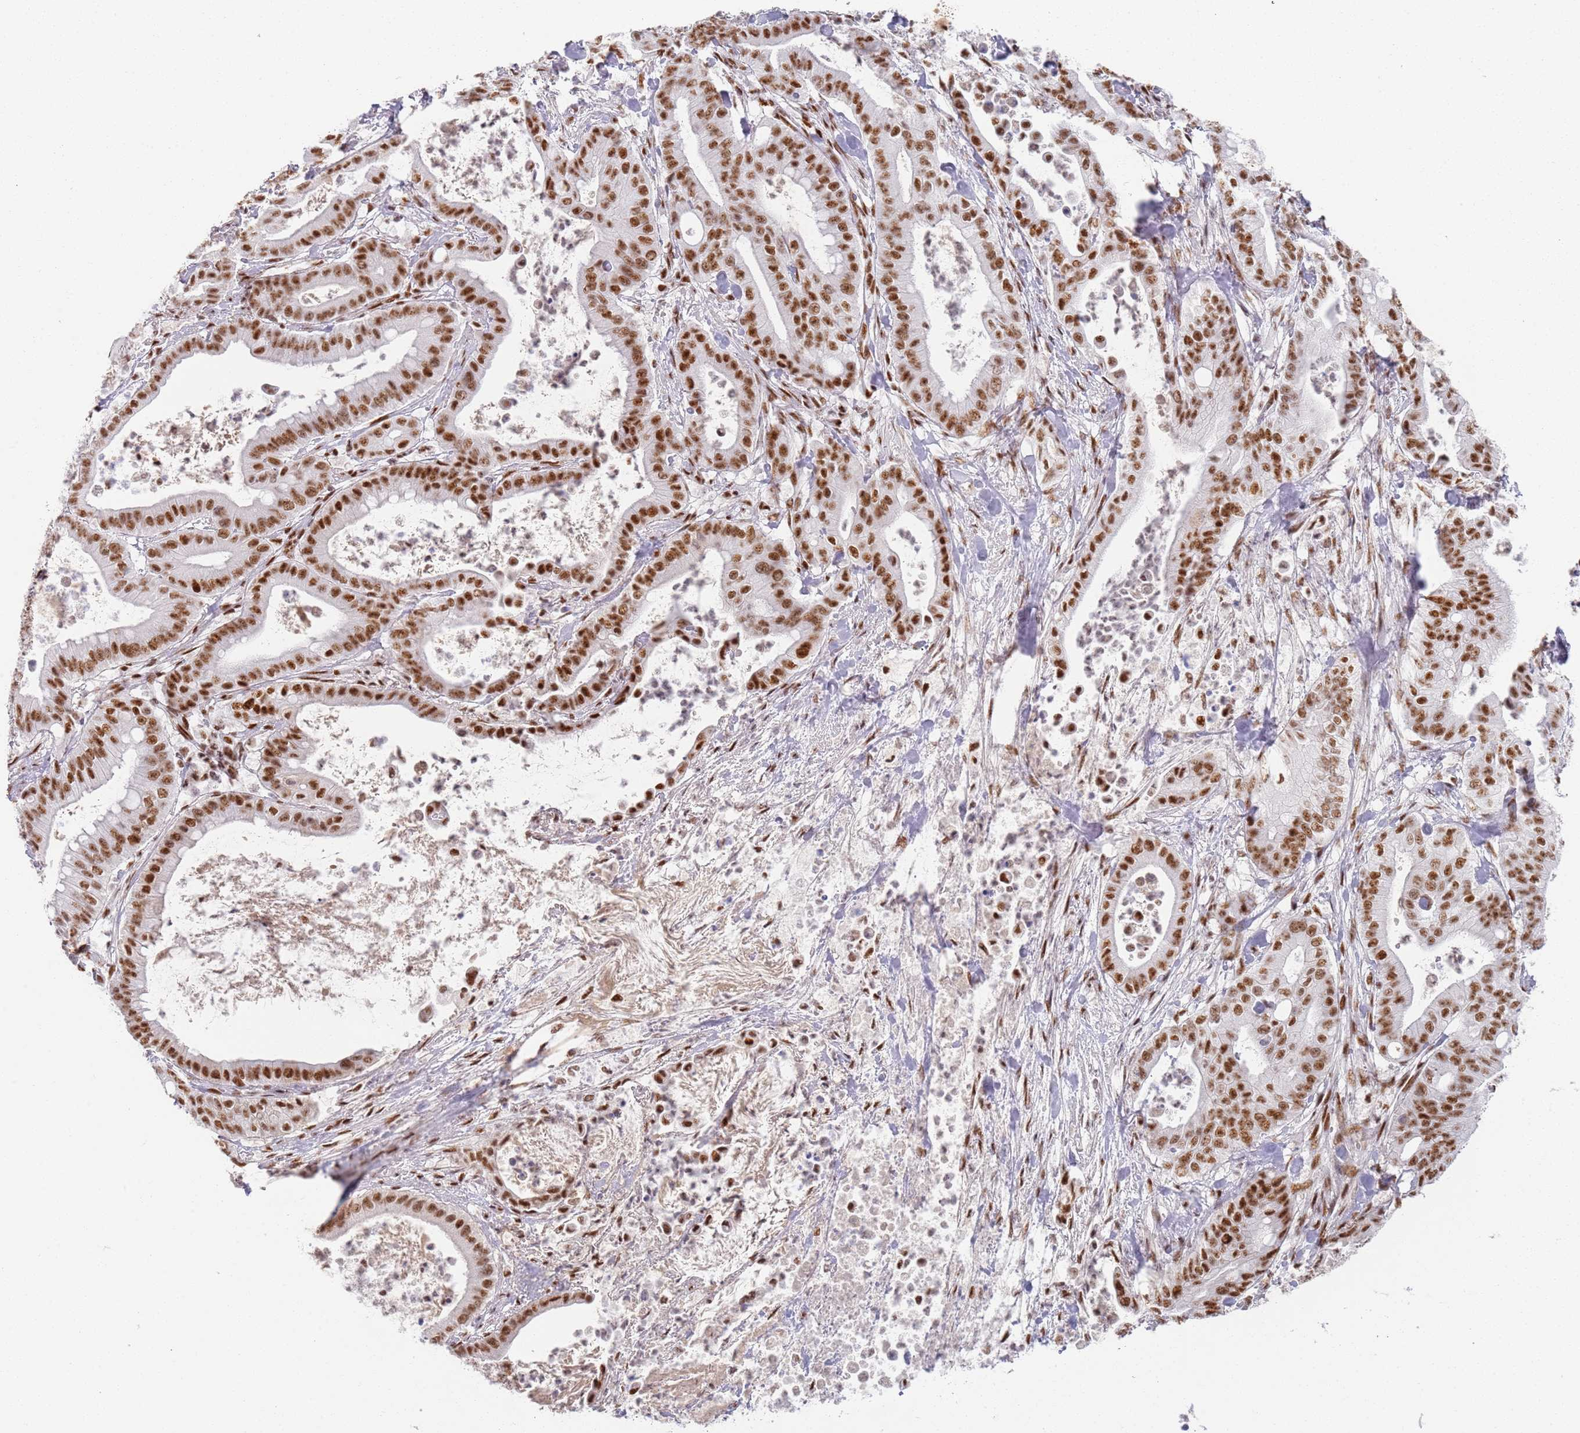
{"staining": {"intensity": "strong", "quantity": ">75%", "location": "nuclear"}, "tissue": "pancreatic cancer", "cell_type": "Tumor cells", "image_type": "cancer", "snomed": [{"axis": "morphology", "description": "Adenocarcinoma, NOS"}, {"axis": "topography", "description": "Pancreas"}], "caption": "This histopathology image exhibits pancreatic cancer (adenocarcinoma) stained with IHC to label a protein in brown. The nuclear of tumor cells show strong positivity for the protein. Nuclei are counter-stained blue.", "gene": "AKAP8L", "patient": {"sex": "male", "age": 71}}